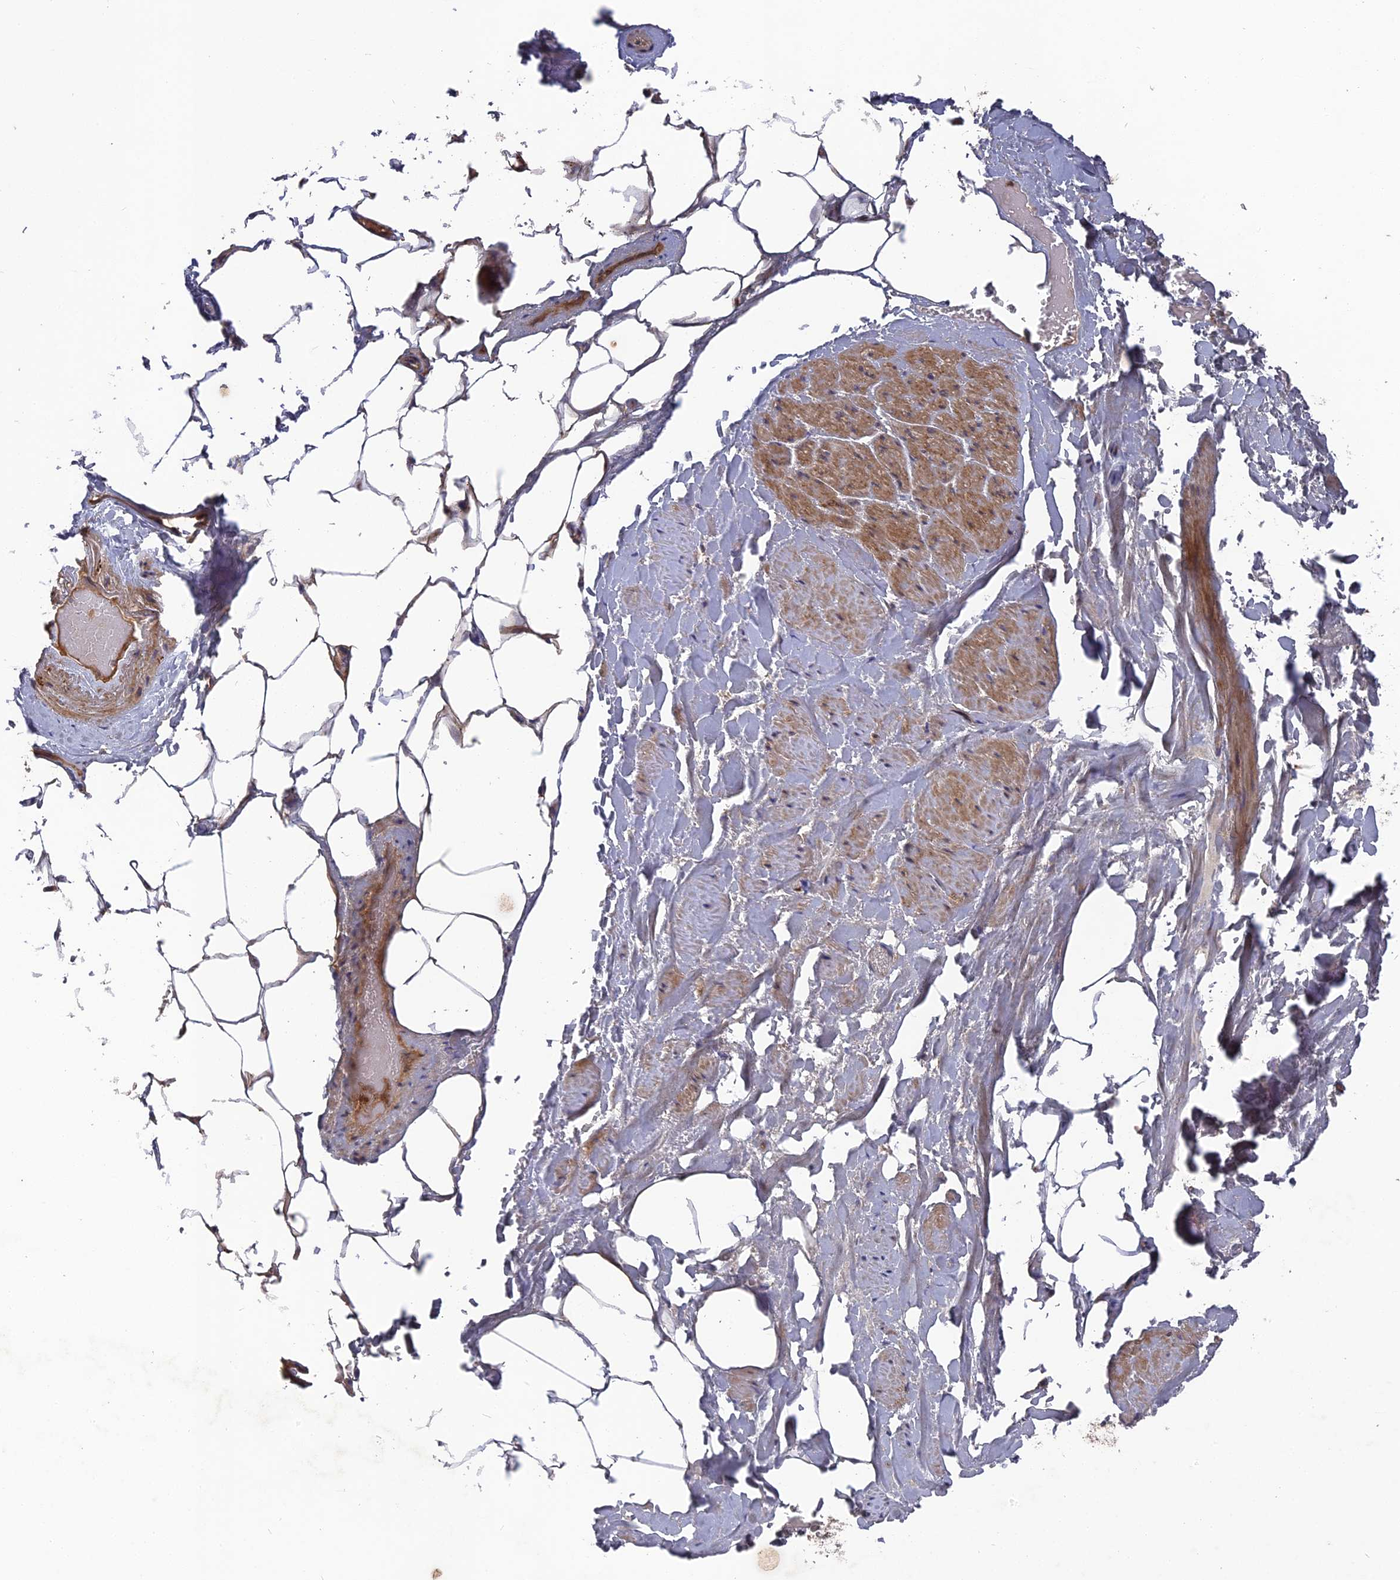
{"staining": {"intensity": "weak", "quantity": "25%-75%", "location": "cytoplasmic/membranous"}, "tissue": "adipose tissue", "cell_type": "Adipocytes", "image_type": "normal", "snomed": [{"axis": "morphology", "description": "Normal tissue, NOS"}, {"axis": "morphology", "description": "Adenocarcinoma, Low grade"}, {"axis": "topography", "description": "Prostate"}, {"axis": "topography", "description": "Peripheral nerve tissue"}], "caption": "Adipocytes show low levels of weak cytoplasmic/membranous expression in about 25%-75% of cells in unremarkable human adipose tissue.", "gene": "DEF8", "patient": {"sex": "male", "age": 63}}